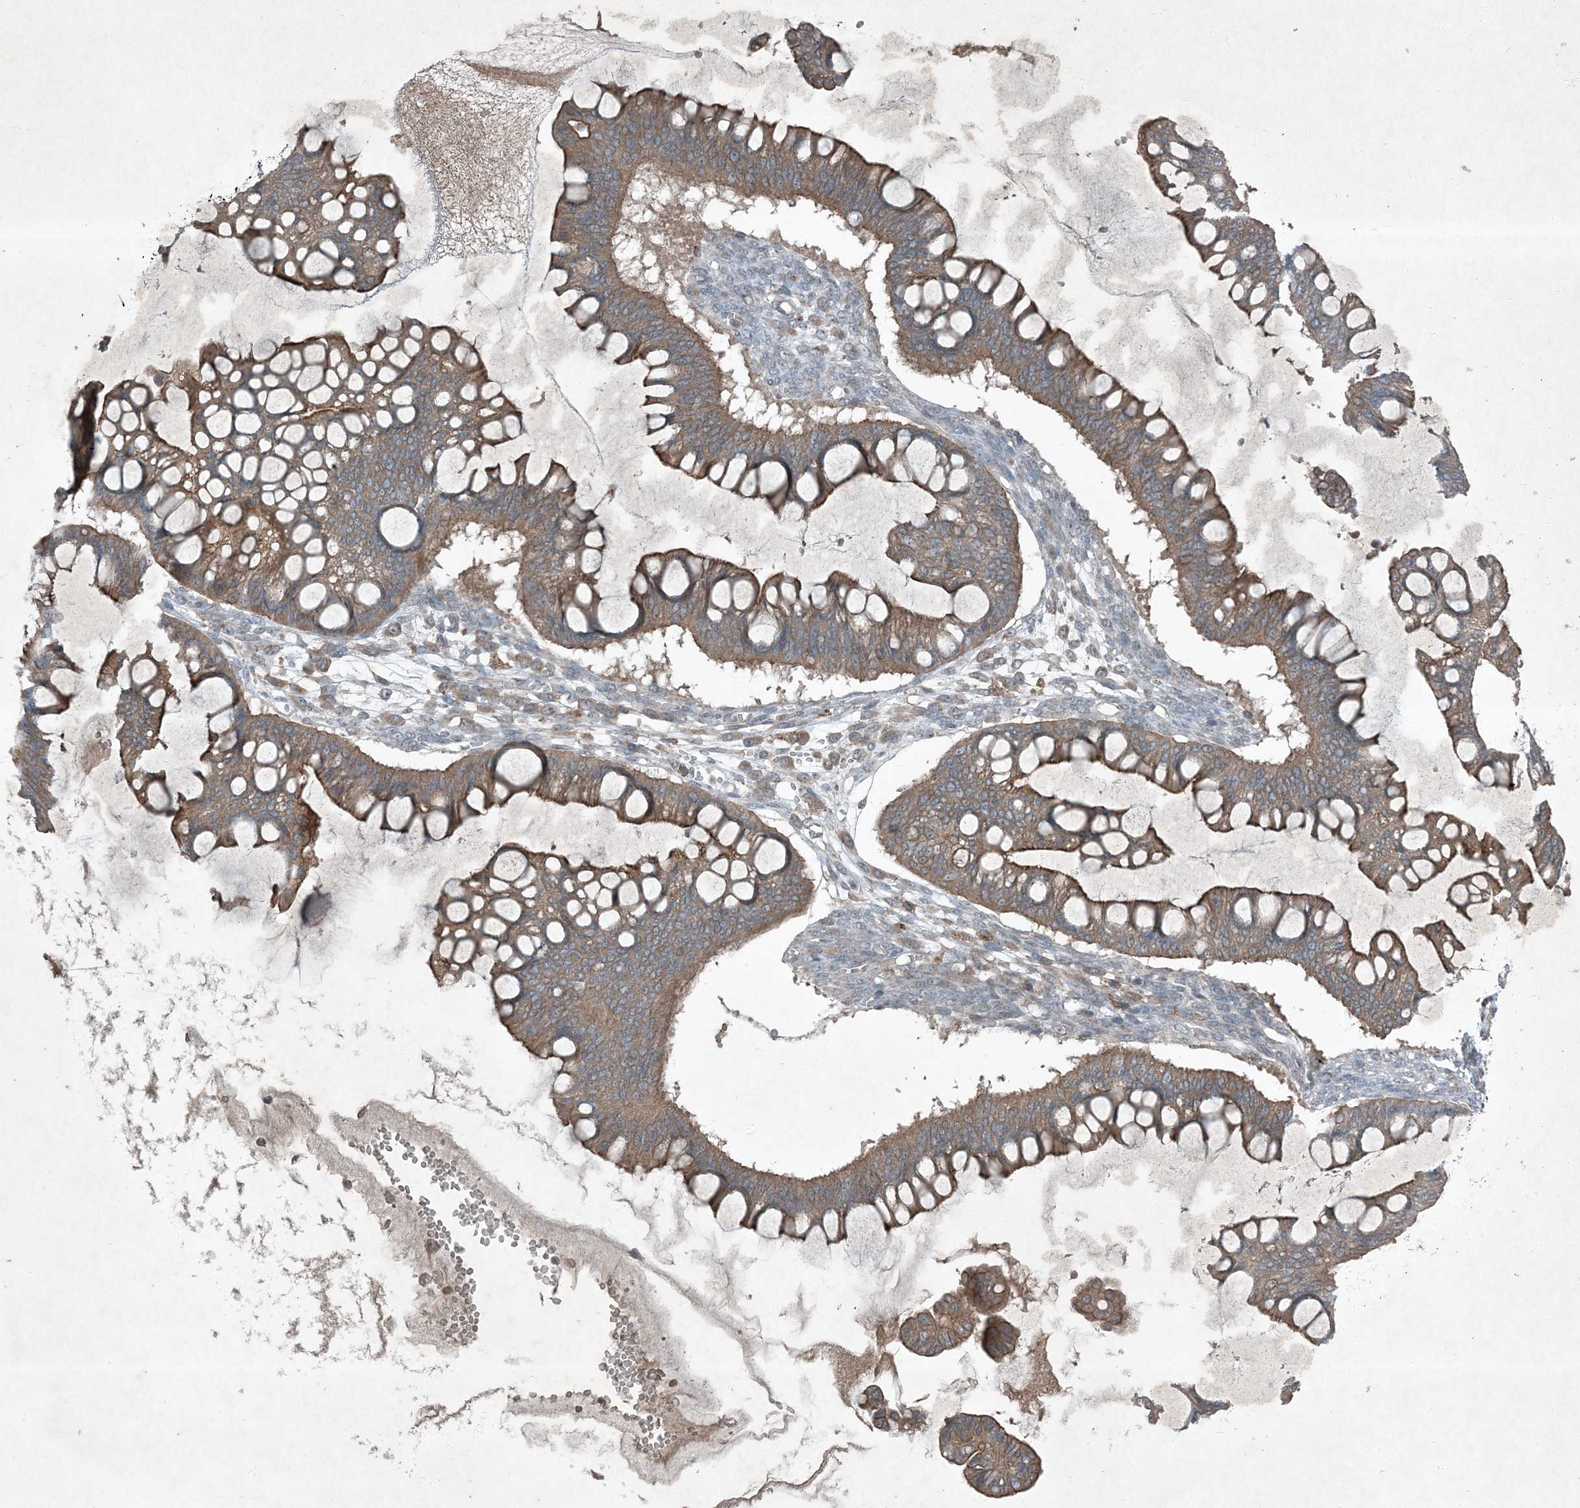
{"staining": {"intensity": "weak", "quantity": ">75%", "location": "cytoplasmic/membranous"}, "tissue": "ovarian cancer", "cell_type": "Tumor cells", "image_type": "cancer", "snomed": [{"axis": "morphology", "description": "Cystadenocarcinoma, mucinous, NOS"}, {"axis": "topography", "description": "Ovary"}], "caption": "Ovarian cancer (mucinous cystadenocarcinoma) stained for a protein shows weak cytoplasmic/membranous positivity in tumor cells. (IHC, brightfield microscopy, high magnification).", "gene": "MDN1", "patient": {"sex": "female", "age": 73}}